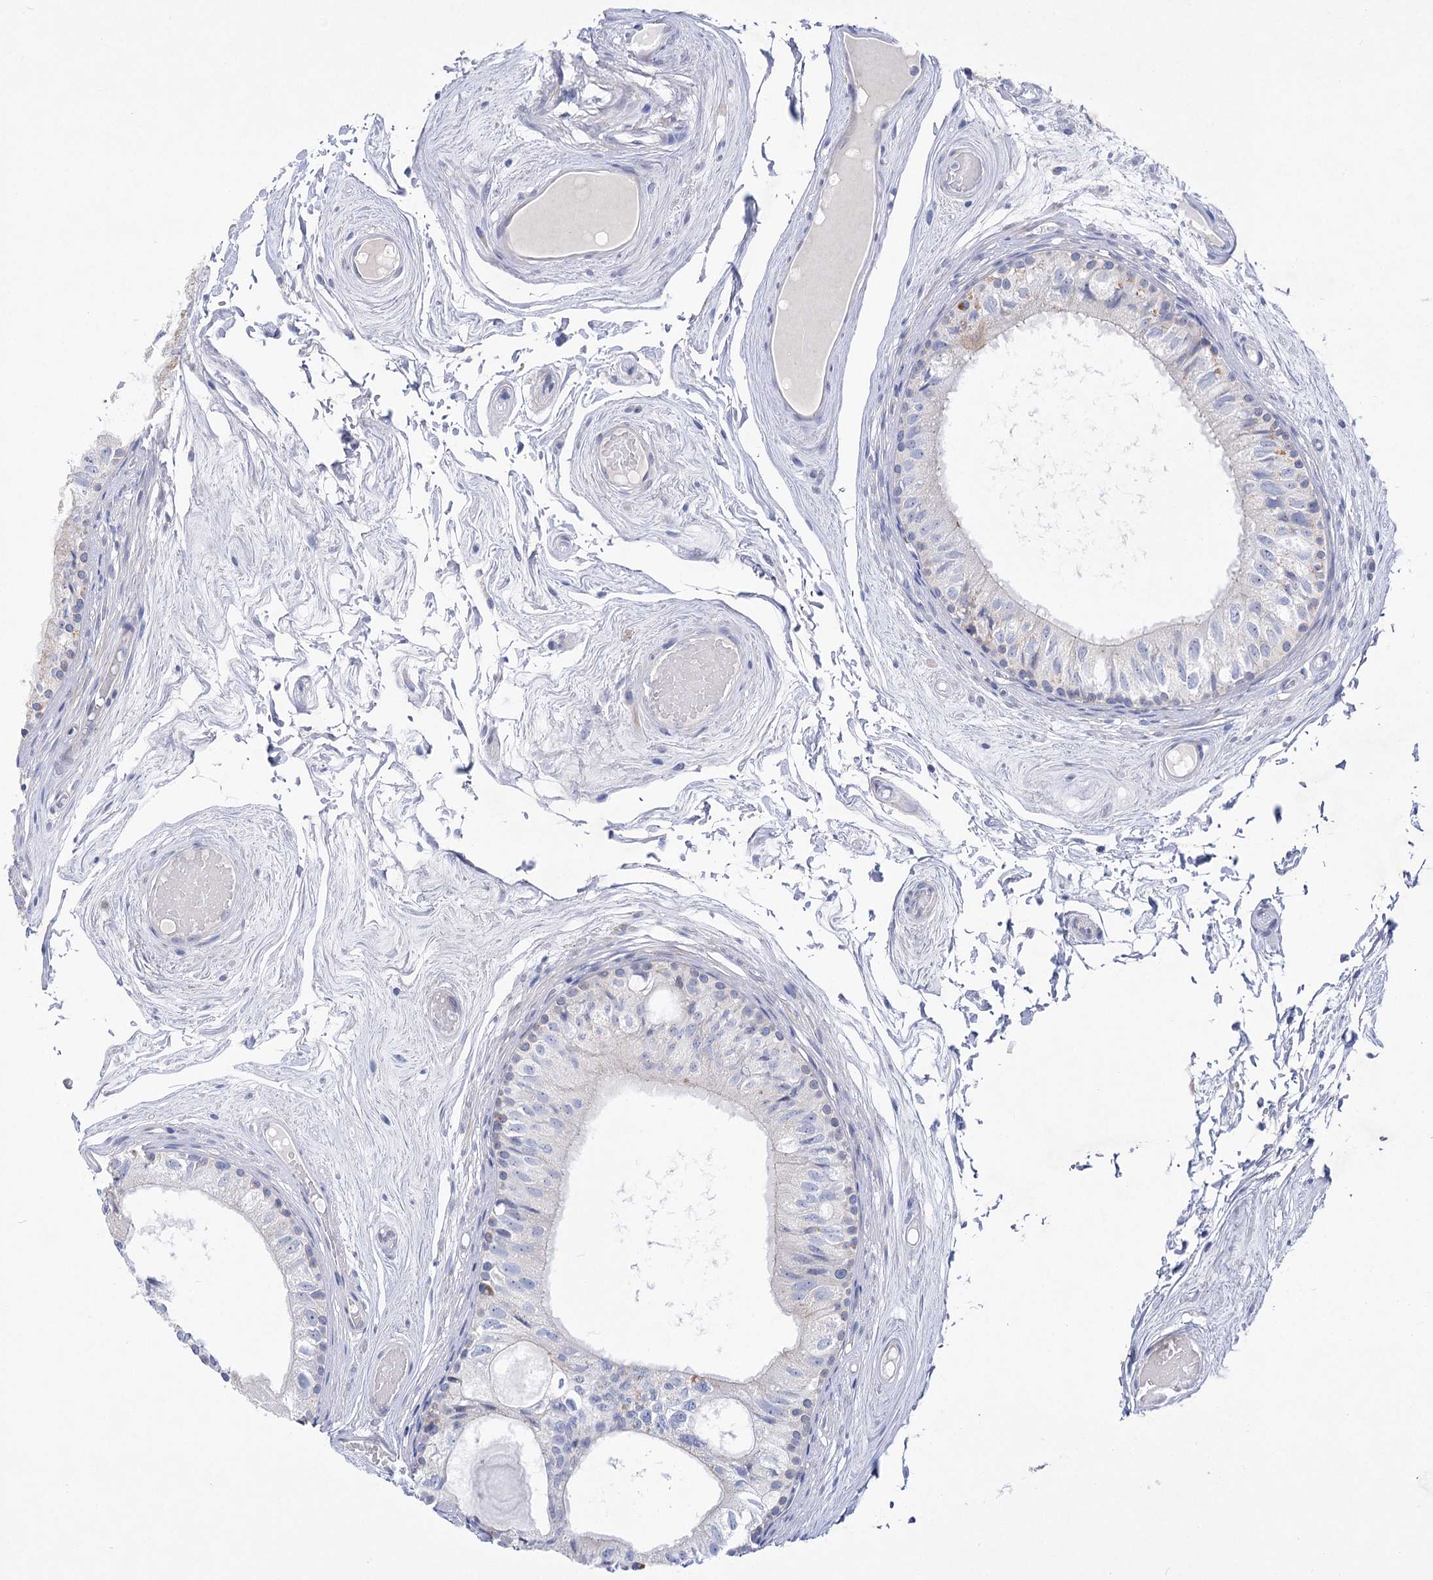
{"staining": {"intensity": "negative", "quantity": "none", "location": "none"}, "tissue": "epididymis", "cell_type": "Glandular cells", "image_type": "normal", "snomed": [{"axis": "morphology", "description": "Normal tissue, NOS"}, {"axis": "topography", "description": "Epididymis"}], "caption": "Epididymis was stained to show a protein in brown. There is no significant positivity in glandular cells.", "gene": "LRRC14B", "patient": {"sex": "male", "age": 79}}